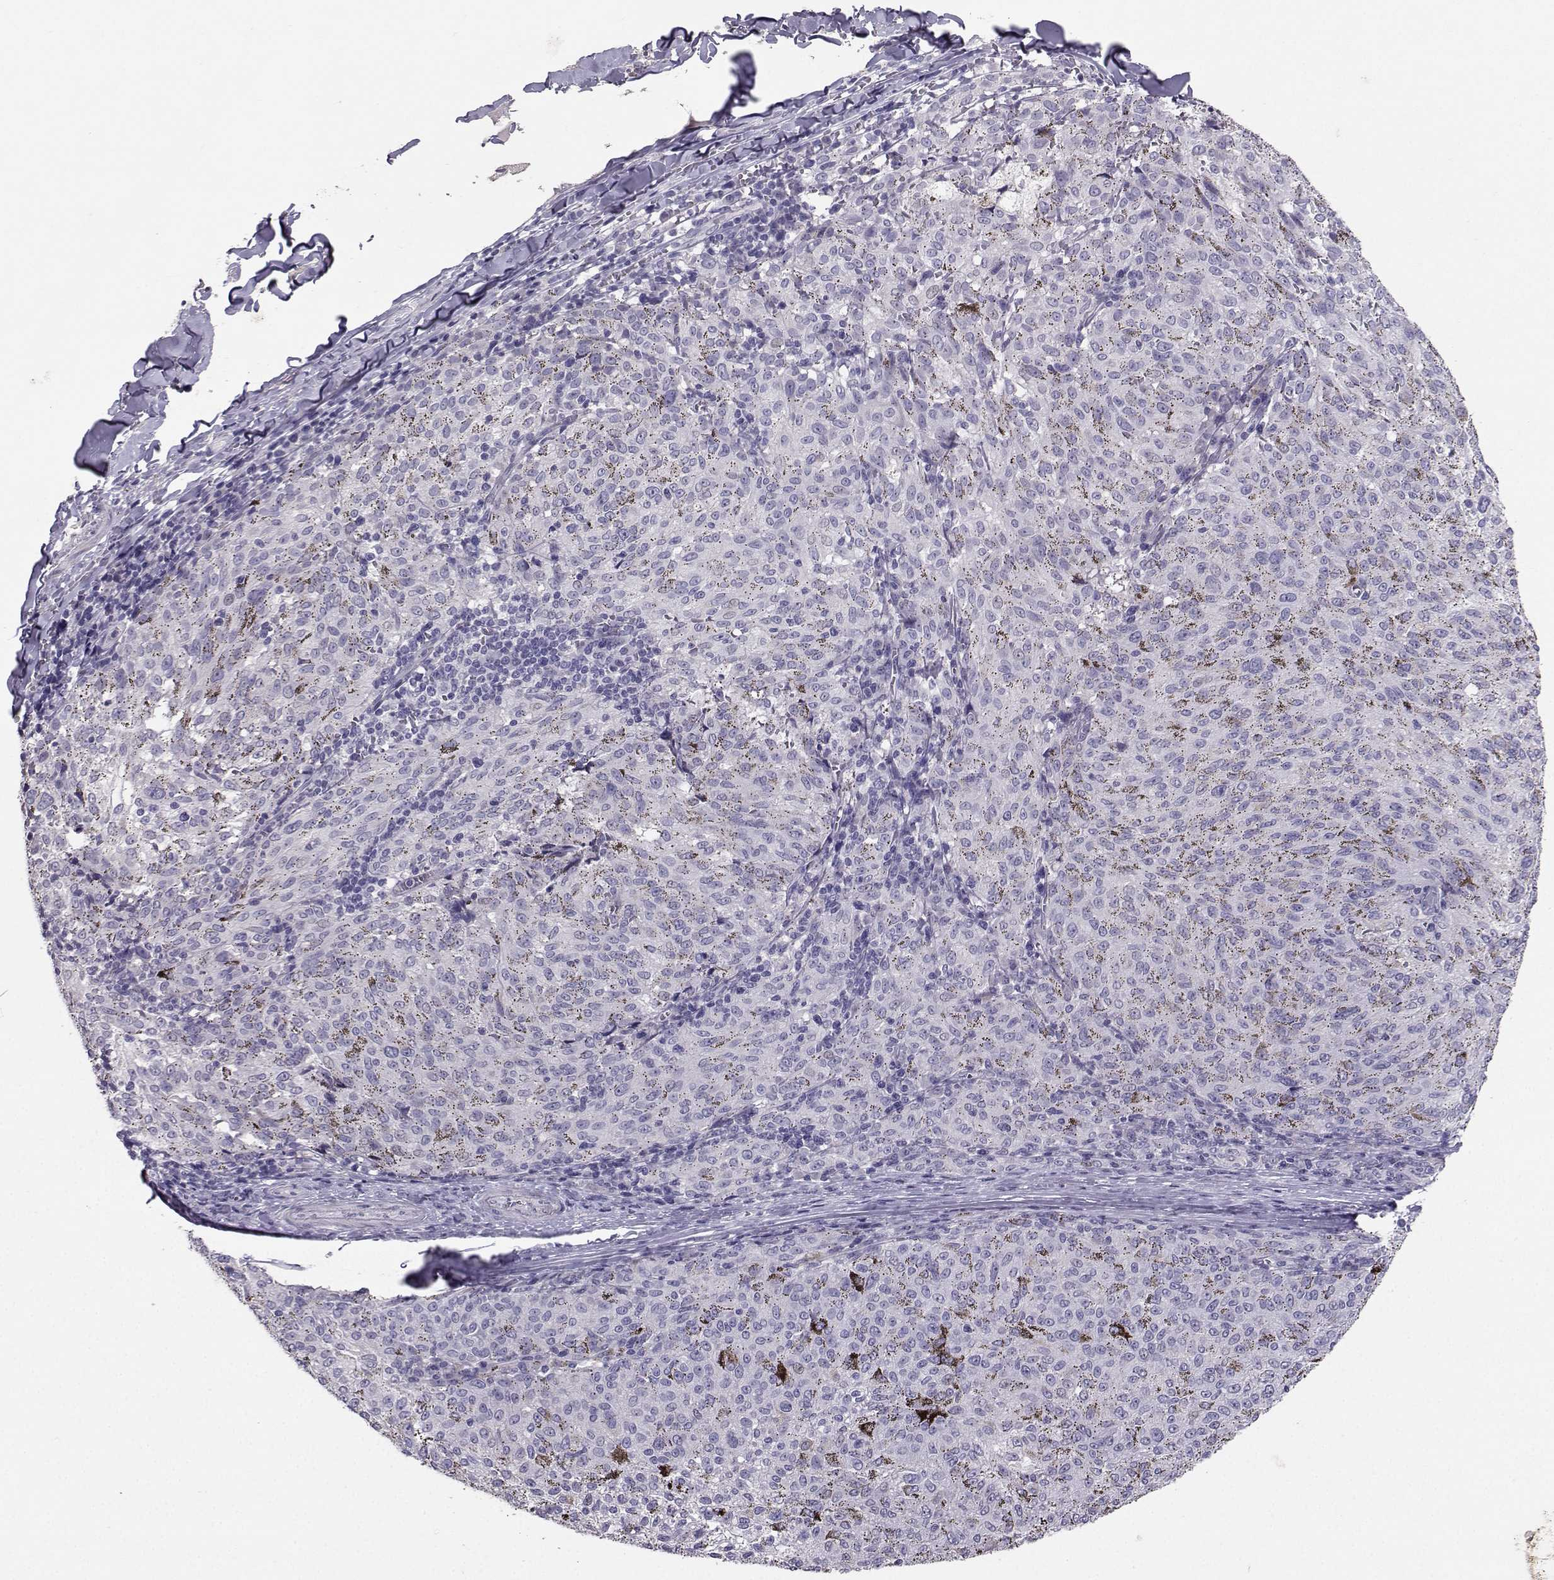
{"staining": {"intensity": "negative", "quantity": "none", "location": "none"}, "tissue": "melanoma", "cell_type": "Tumor cells", "image_type": "cancer", "snomed": [{"axis": "morphology", "description": "Malignant melanoma, NOS"}, {"axis": "topography", "description": "Skin"}], "caption": "The micrograph demonstrates no significant positivity in tumor cells of melanoma.", "gene": "CARTPT", "patient": {"sex": "female", "age": 72}}